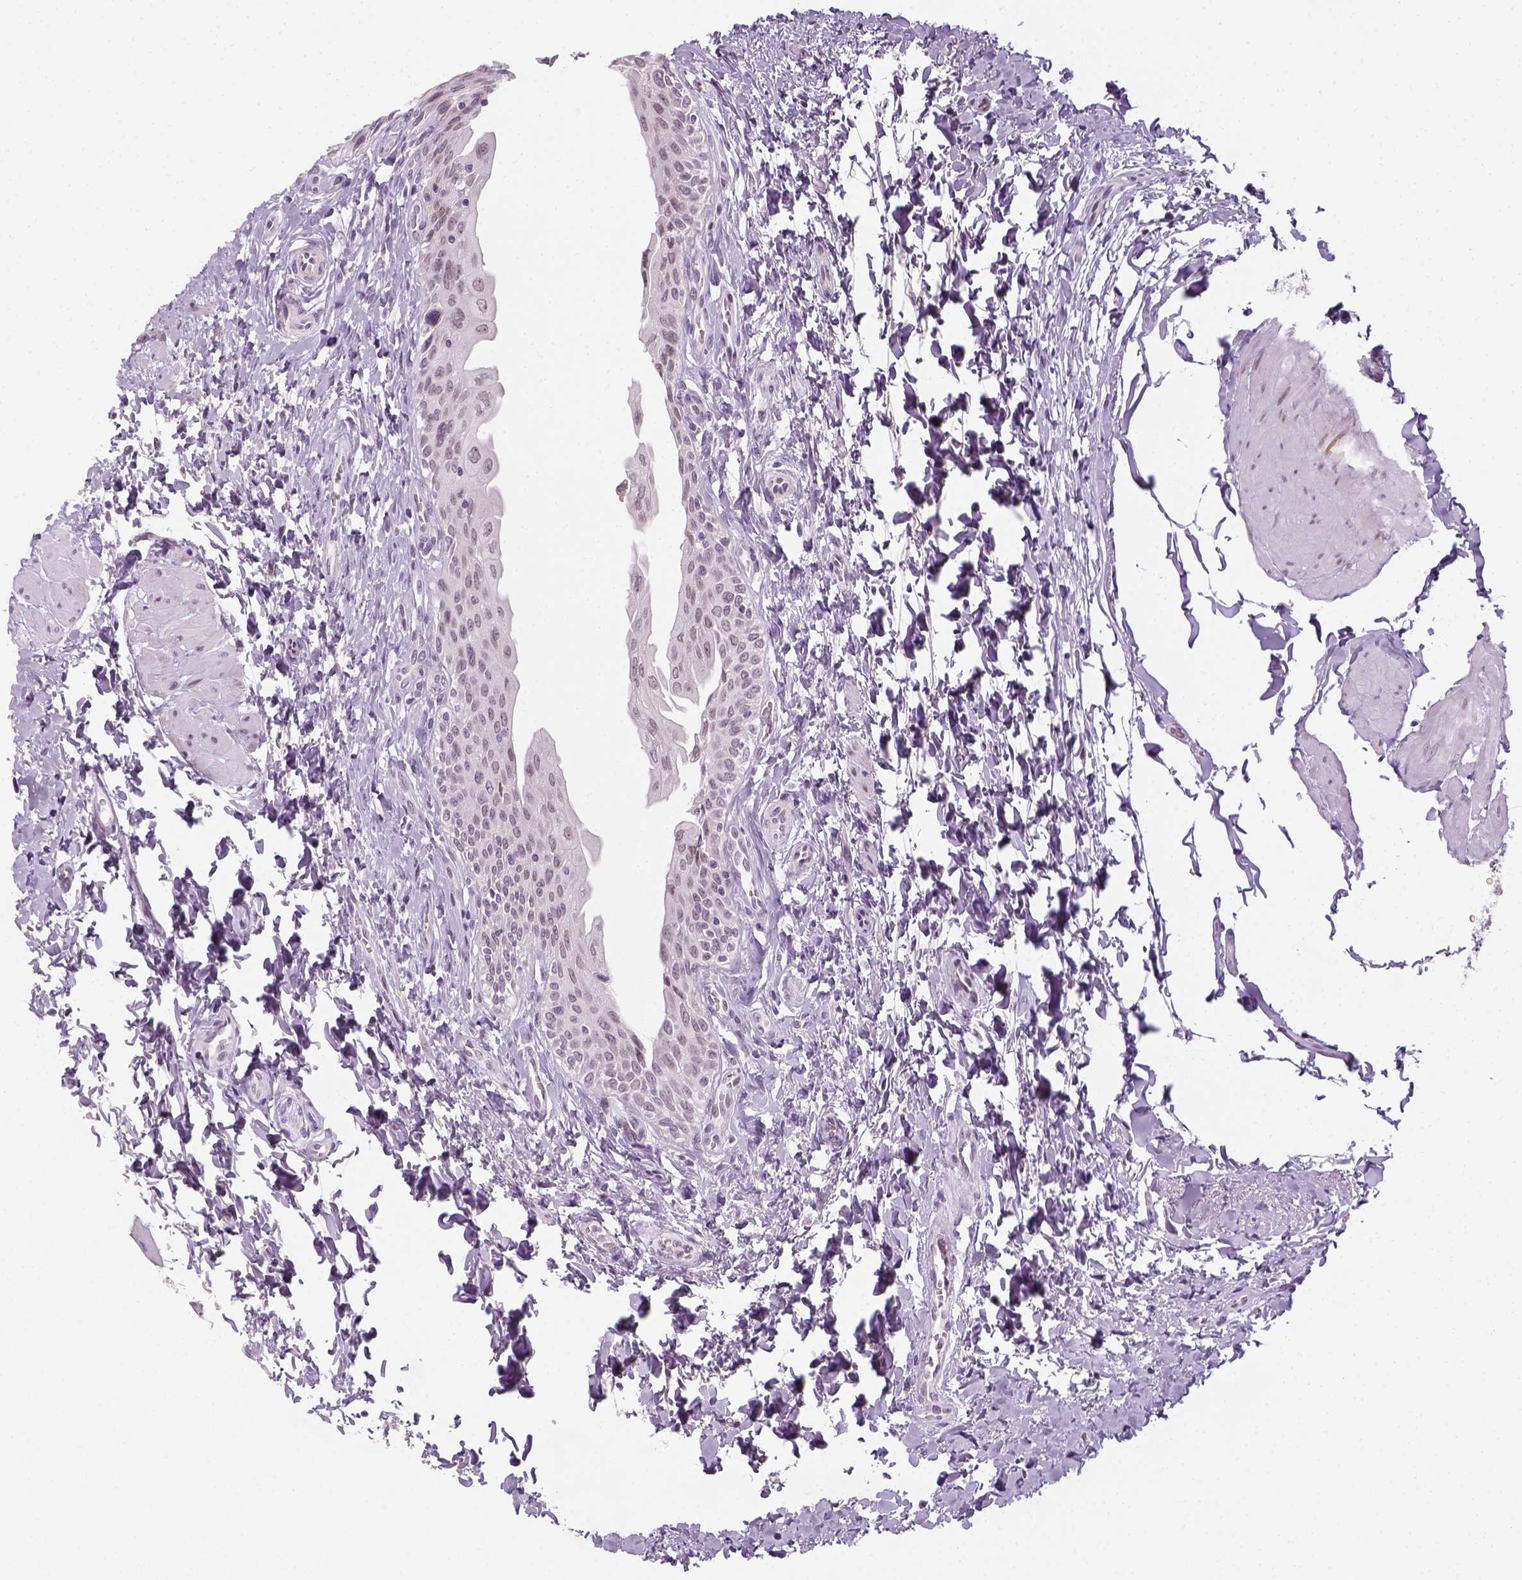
{"staining": {"intensity": "weak", "quantity": "<25%", "location": "nuclear"}, "tissue": "urinary bladder", "cell_type": "Urothelial cells", "image_type": "normal", "snomed": [{"axis": "morphology", "description": "Normal tissue, NOS"}, {"axis": "topography", "description": "Urinary bladder"}], "caption": "Immunohistochemical staining of benign human urinary bladder demonstrates no significant expression in urothelial cells.", "gene": "MAGEB3", "patient": {"sex": "male", "age": 56}}